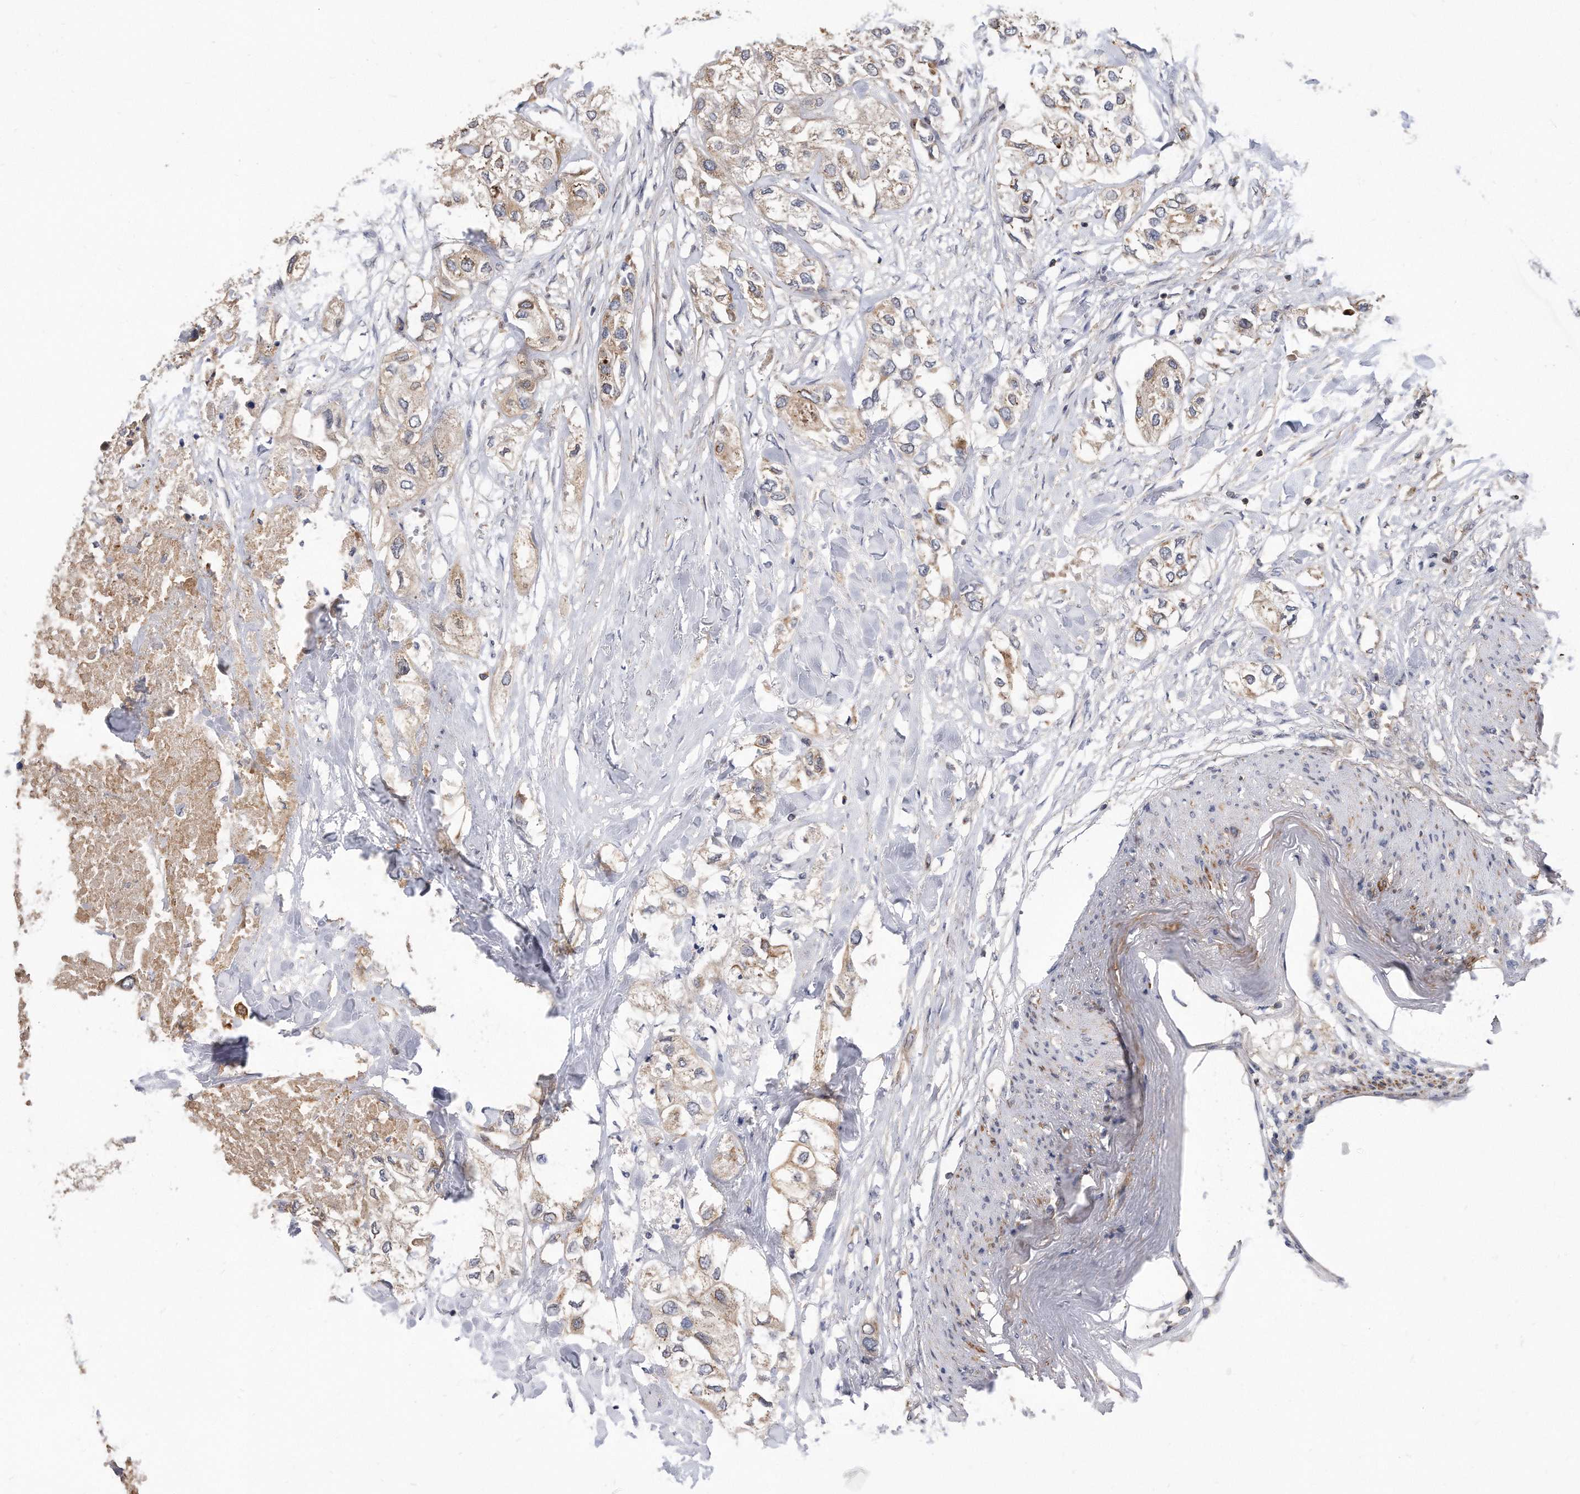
{"staining": {"intensity": "weak", "quantity": ">75%", "location": "cytoplasmic/membranous"}, "tissue": "urothelial cancer", "cell_type": "Tumor cells", "image_type": "cancer", "snomed": [{"axis": "morphology", "description": "Urothelial carcinoma, High grade"}, {"axis": "topography", "description": "Urinary bladder"}], "caption": "Protein staining demonstrates weak cytoplasmic/membranous expression in about >75% of tumor cells in urothelial cancer.", "gene": "TCP1", "patient": {"sex": "male", "age": 64}}